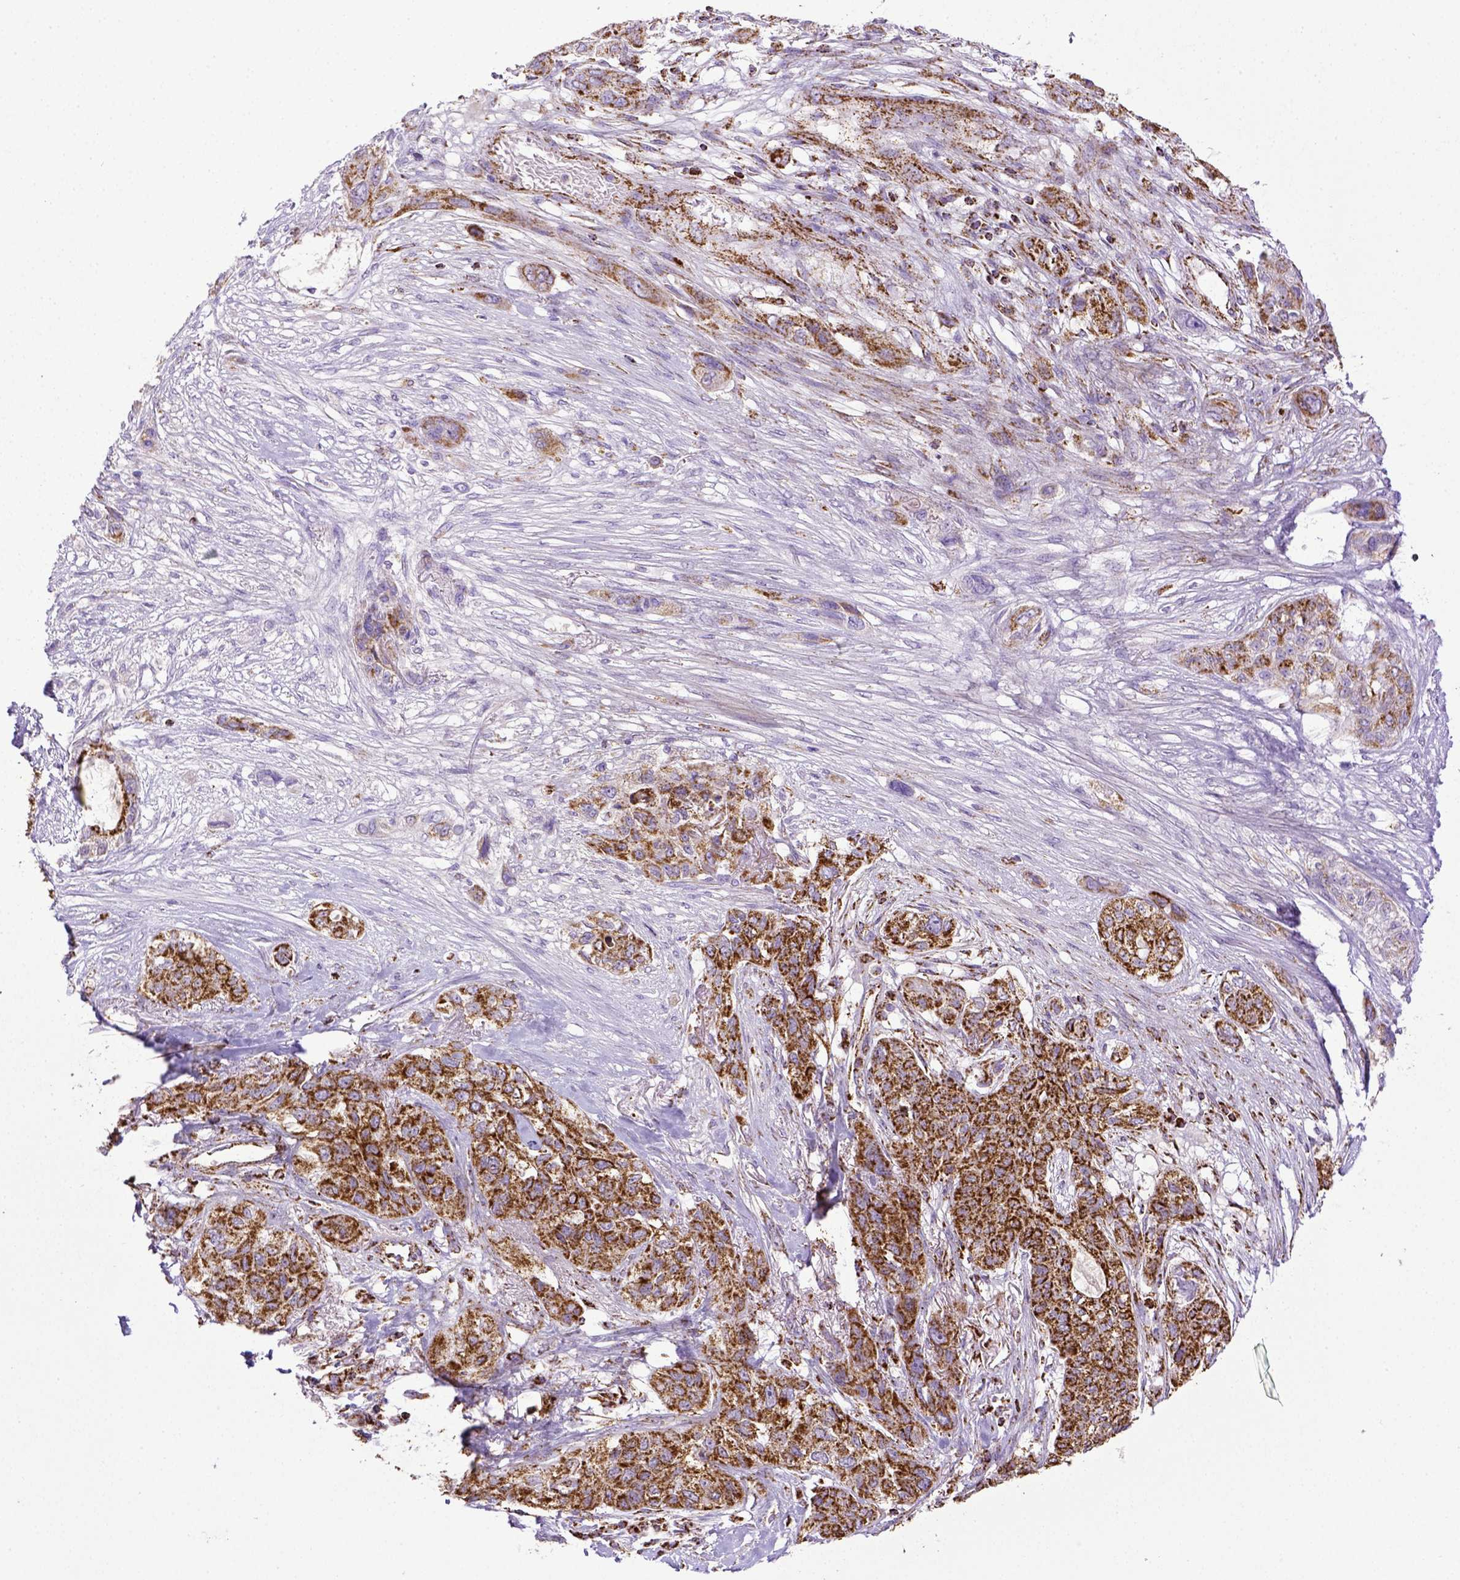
{"staining": {"intensity": "strong", "quantity": ">75%", "location": "cytoplasmic/membranous"}, "tissue": "lung cancer", "cell_type": "Tumor cells", "image_type": "cancer", "snomed": [{"axis": "morphology", "description": "Squamous cell carcinoma, NOS"}, {"axis": "topography", "description": "Lung"}], "caption": "Lung cancer (squamous cell carcinoma) was stained to show a protein in brown. There is high levels of strong cytoplasmic/membranous staining in approximately >75% of tumor cells.", "gene": "MT-CO1", "patient": {"sex": "female", "age": 70}}